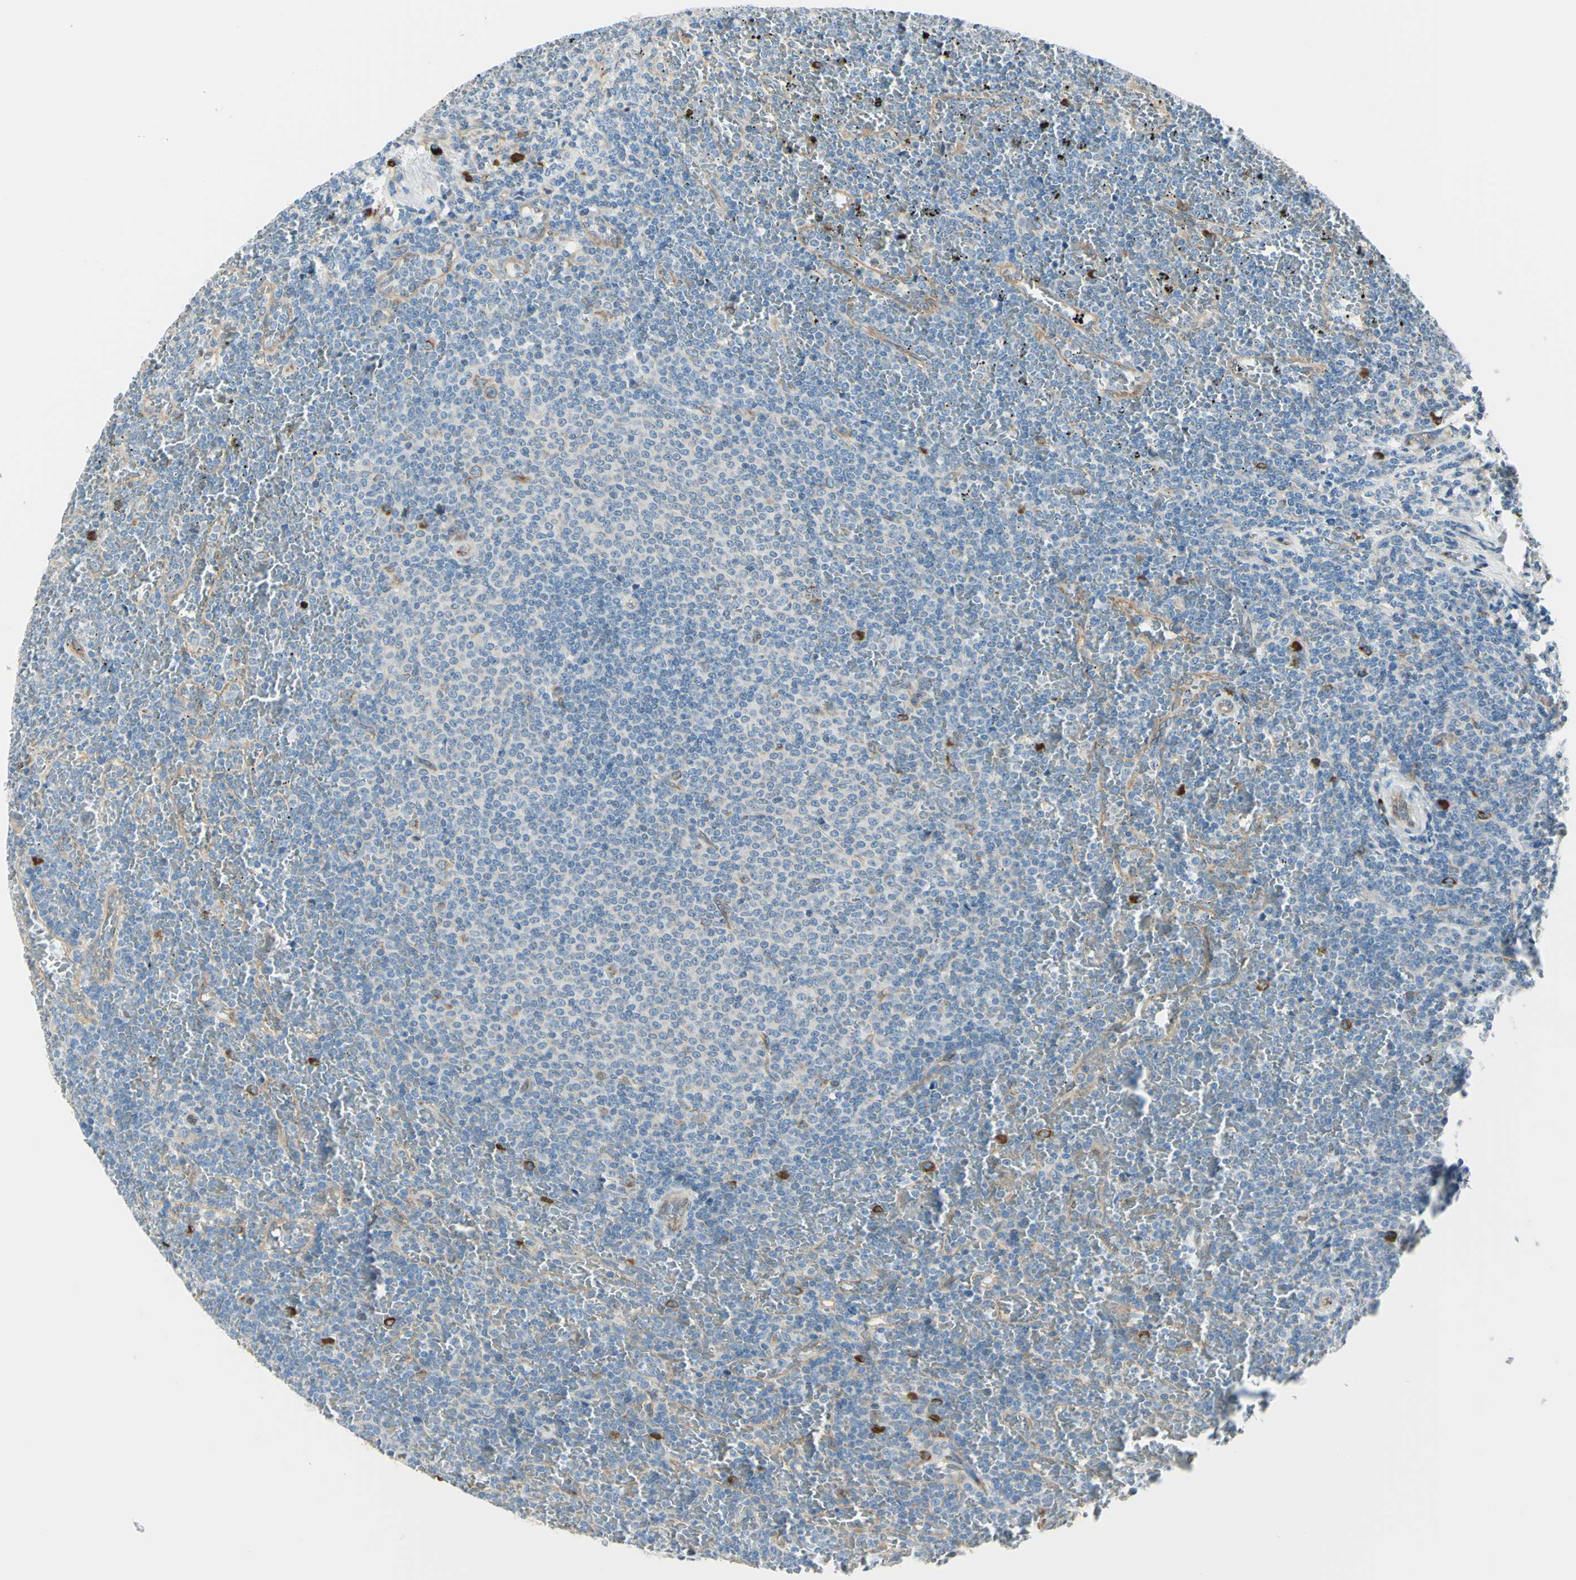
{"staining": {"intensity": "negative", "quantity": "none", "location": "none"}, "tissue": "lymphoma", "cell_type": "Tumor cells", "image_type": "cancer", "snomed": [{"axis": "morphology", "description": "Malignant lymphoma, non-Hodgkin's type, Low grade"}, {"axis": "topography", "description": "Spleen"}], "caption": "Tumor cells are negative for protein expression in human low-grade malignant lymphoma, non-Hodgkin's type. (Brightfield microscopy of DAB (3,3'-diaminobenzidine) IHC at high magnification).", "gene": "SELENOS", "patient": {"sex": "female", "age": 77}}